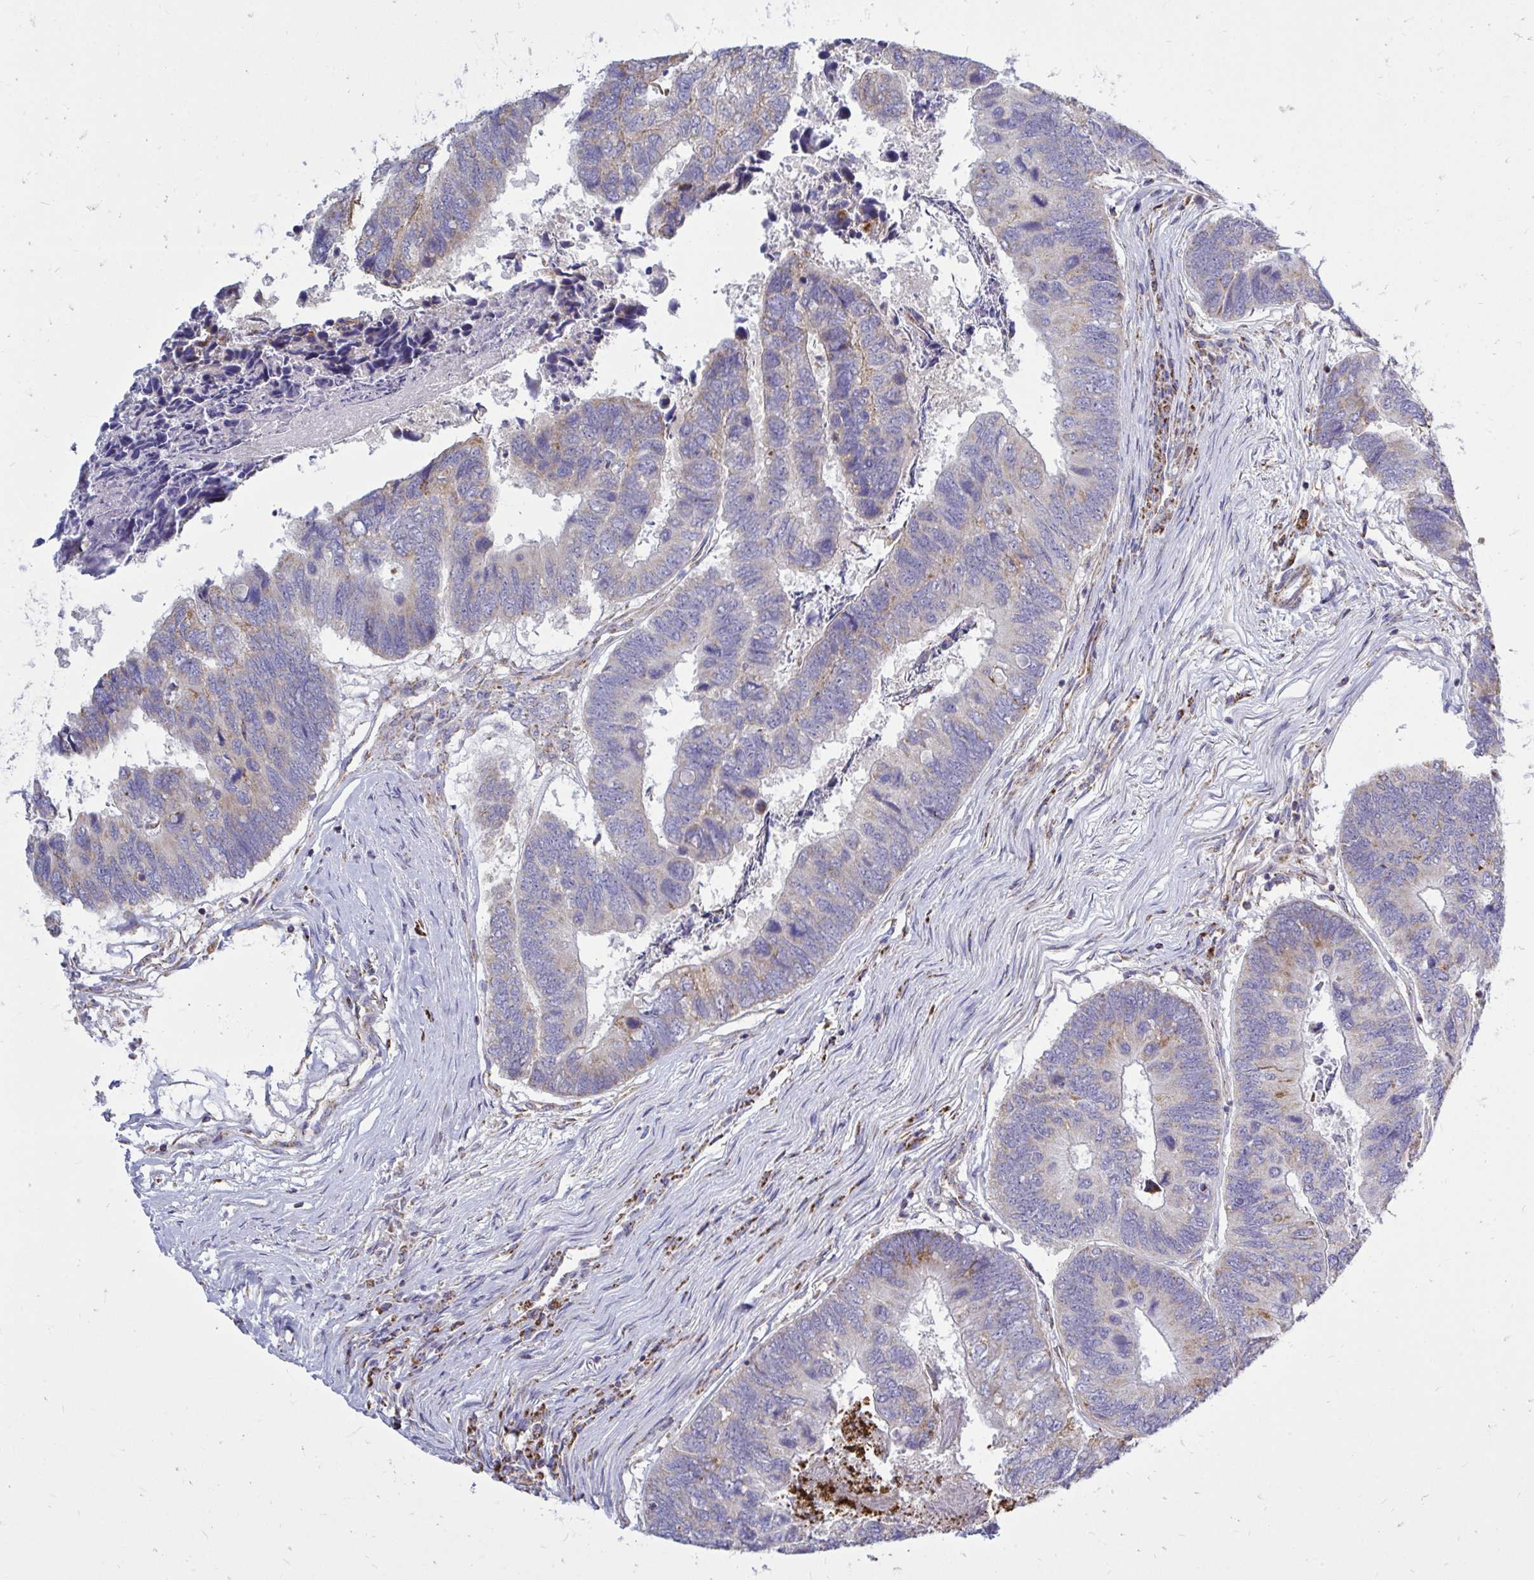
{"staining": {"intensity": "weak", "quantity": "25%-75%", "location": "cytoplasmic/membranous"}, "tissue": "colorectal cancer", "cell_type": "Tumor cells", "image_type": "cancer", "snomed": [{"axis": "morphology", "description": "Adenocarcinoma, NOS"}, {"axis": "topography", "description": "Colon"}], "caption": "The immunohistochemical stain shows weak cytoplasmic/membranous staining in tumor cells of colorectal adenocarcinoma tissue.", "gene": "OR10R2", "patient": {"sex": "female", "age": 67}}